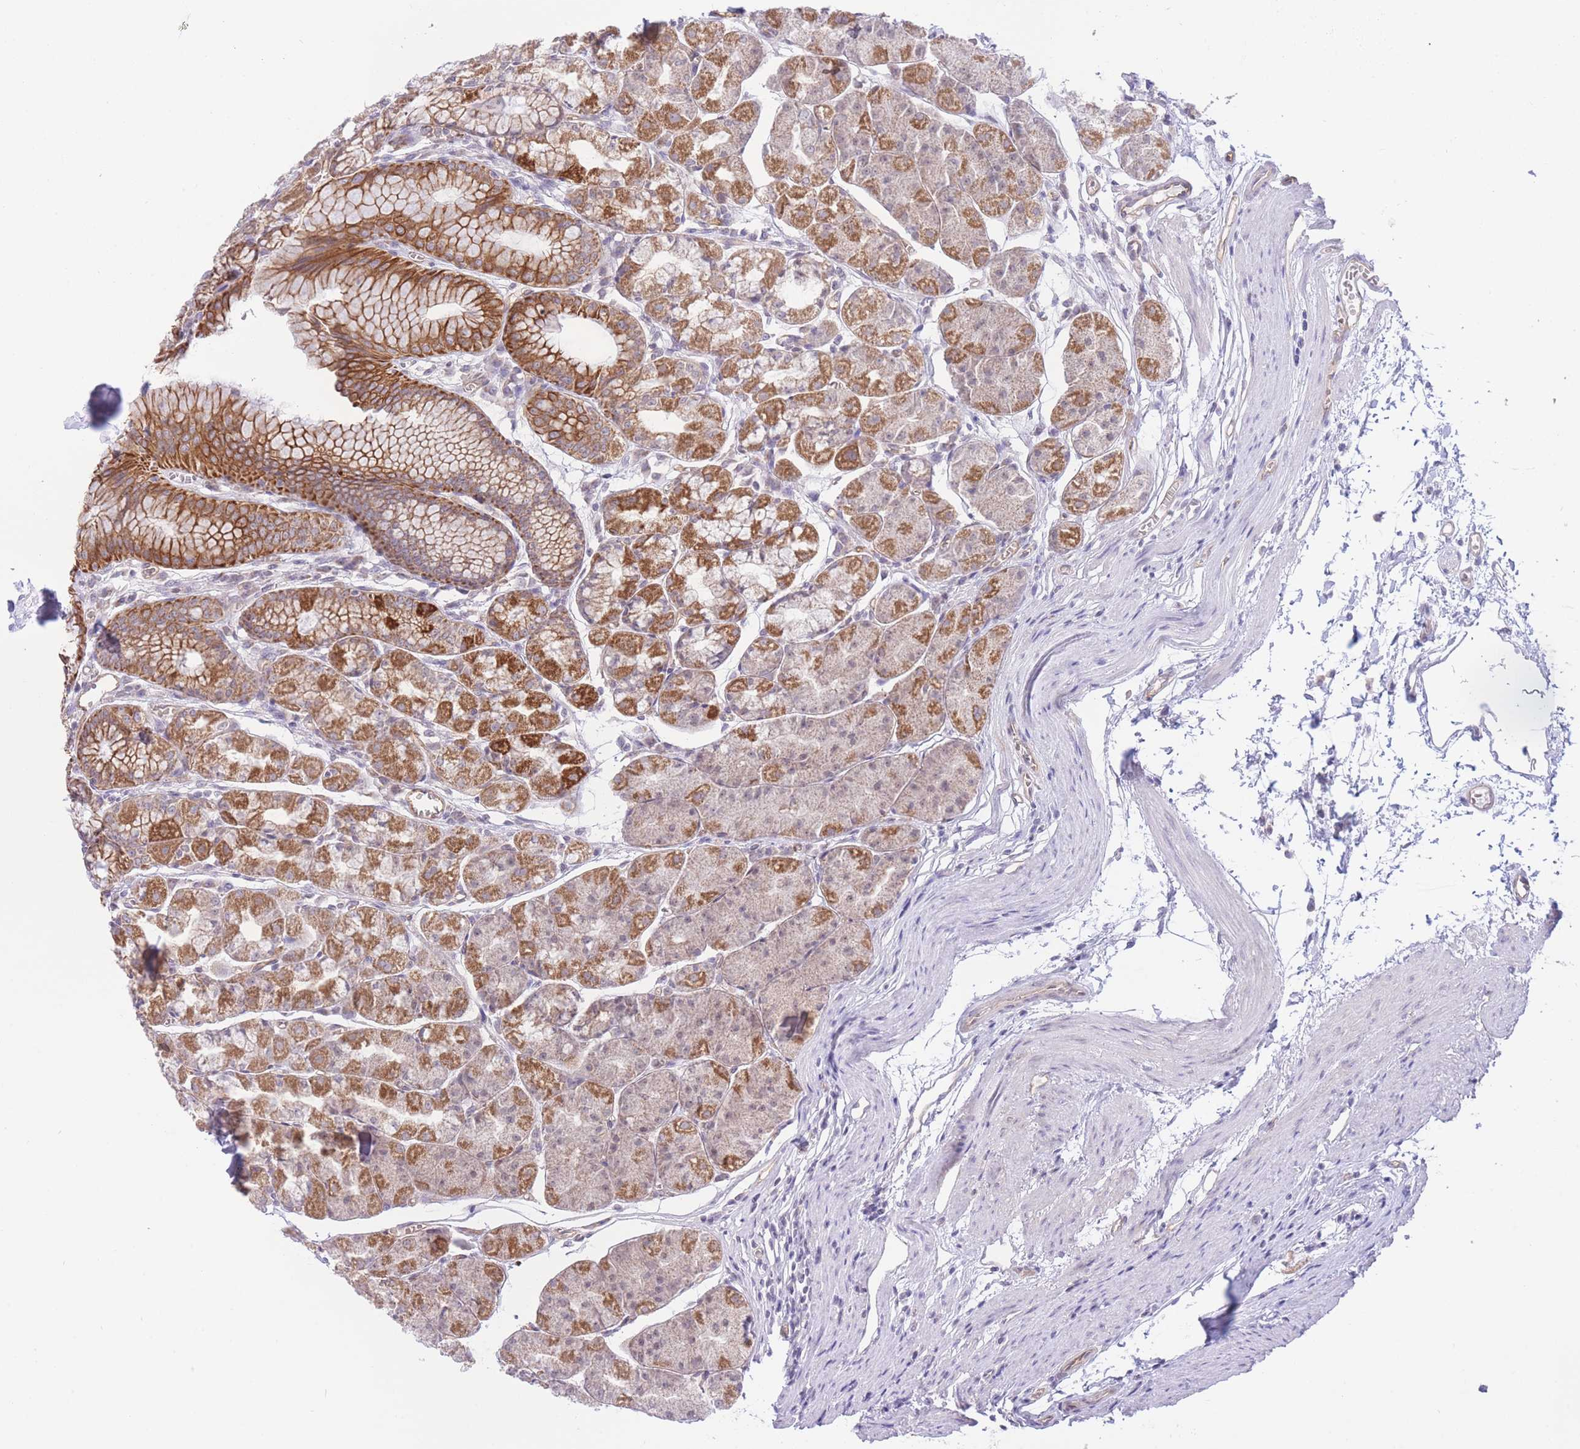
{"staining": {"intensity": "strong", "quantity": ">75%", "location": "cytoplasmic/membranous"}, "tissue": "stomach", "cell_type": "Glandular cells", "image_type": "normal", "snomed": [{"axis": "morphology", "description": "Normal tissue, NOS"}, {"axis": "topography", "description": "Stomach"}], "caption": "Brown immunohistochemical staining in benign stomach exhibits strong cytoplasmic/membranous expression in about >75% of glandular cells.", "gene": "MRPS31", "patient": {"sex": "male", "age": 55}}